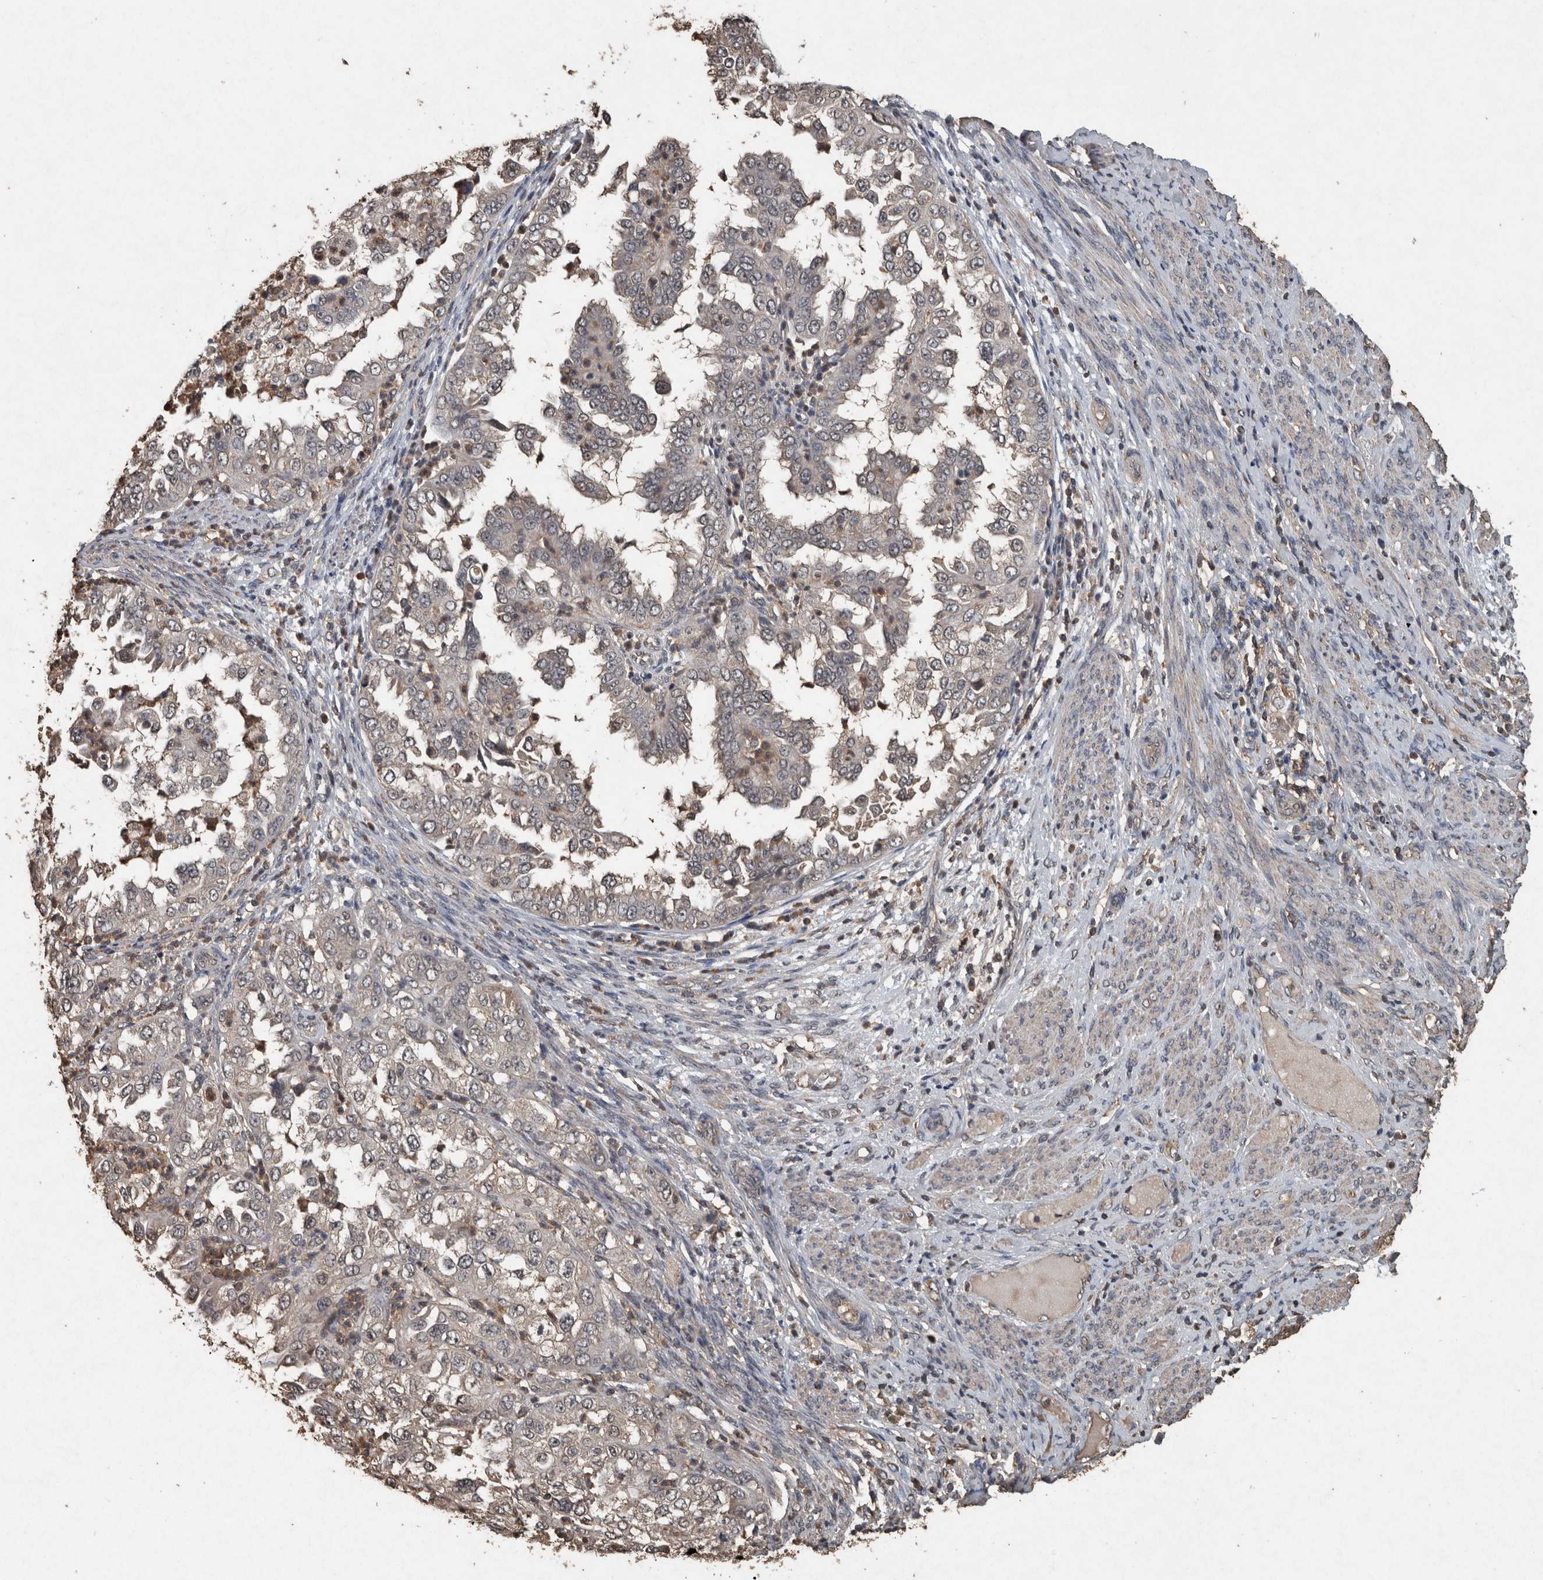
{"staining": {"intensity": "negative", "quantity": "none", "location": "none"}, "tissue": "endometrial cancer", "cell_type": "Tumor cells", "image_type": "cancer", "snomed": [{"axis": "morphology", "description": "Adenocarcinoma, NOS"}, {"axis": "topography", "description": "Endometrium"}], "caption": "DAB immunohistochemical staining of adenocarcinoma (endometrial) exhibits no significant positivity in tumor cells.", "gene": "FGFRL1", "patient": {"sex": "female", "age": 85}}